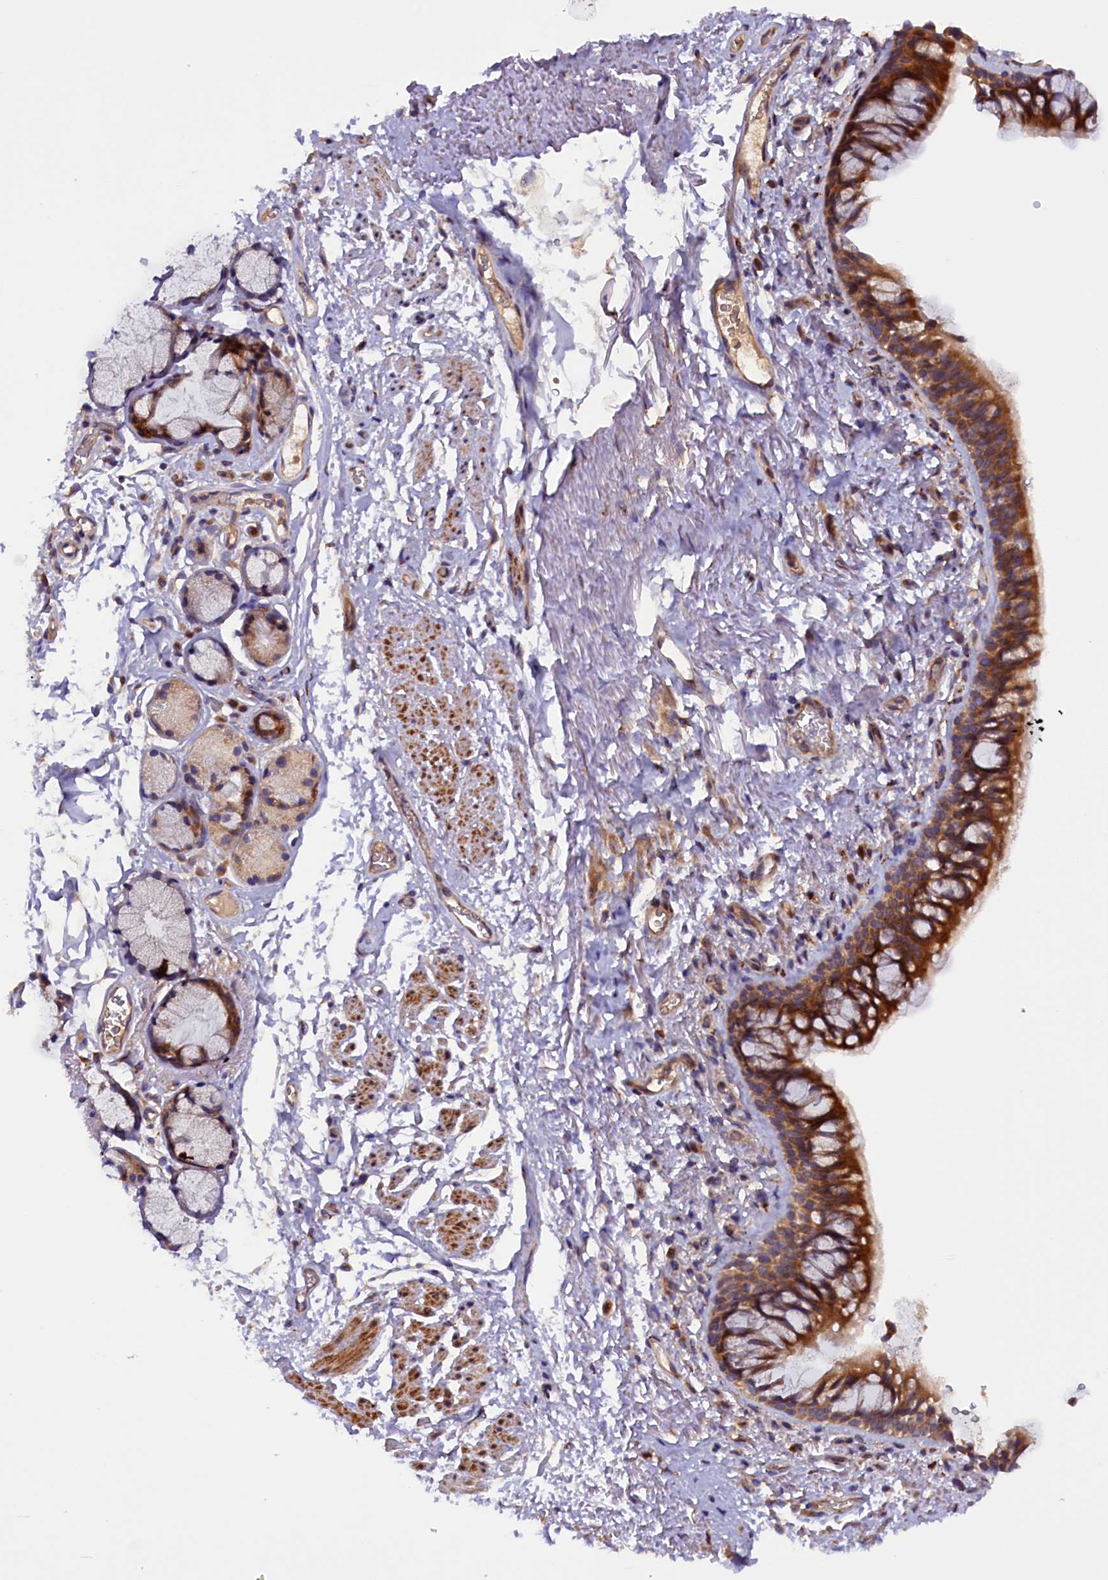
{"staining": {"intensity": "strong", "quantity": ">75%", "location": "cytoplasmic/membranous"}, "tissue": "bronchus", "cell_type": "Respiratory epithelial cells", "image_type": "normal", "snomed": [{"axis": "morphology", "description": "Normal tissue, NOS"}, {"axis": "topography", "description": "Cartilage tissue"}, {"axis": "topography", "description": "Bronchus"}], "caption": "Immunohistochemical staining of unremarkable human bronchus shows high levels of strong cytoplasmic/membranous positivity in approximately >75% of respiratory epithelial cells. Immunohistochemistry (ihc) stains the protein of interest in brown and the nuclei are stained blue.", "gene": "ARRDC4", "patient": {"sex": "female", "age": 73}}